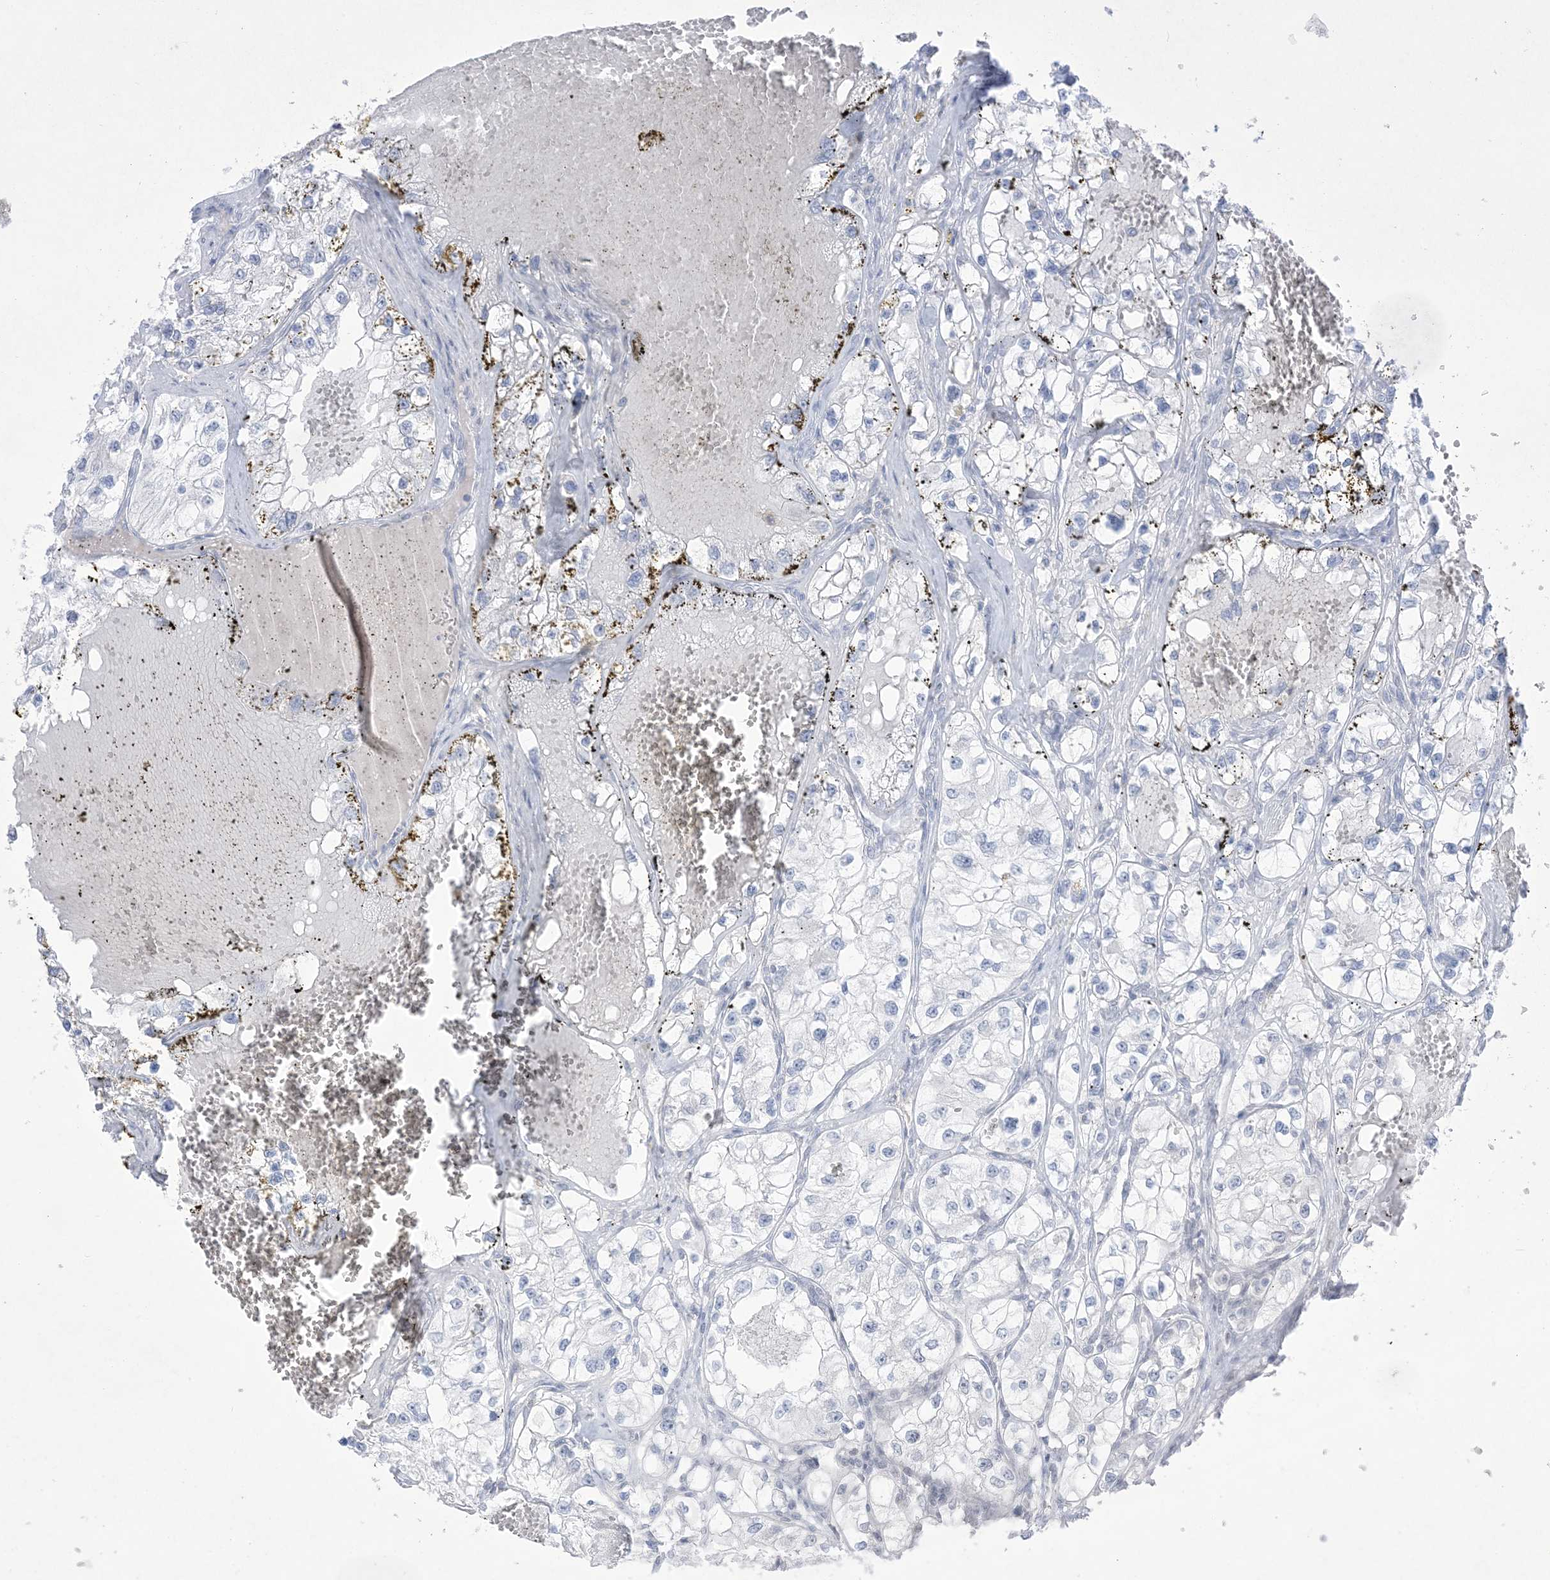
{"staining": {"intensity": "negative", "quantity": "none", "location": "none"}, "tissue": "renal cancer", "cell_type": "Tumor cells", "image_type": "cancer", "snomed": [{"axis": "morphology", "description": "Adenocarcinoma, NOS"}, {"axis": "topography", "description": "Kidney"}], "caption": "IHC image of neoplastic tissue: human renal adenocarcinoma stained with DAB (3,3'-diaminobenzidine) displays no significant protein expression in tumor cells.", "gene": "HOMEZ", "patient": {"sex": "female", "age": 57}}